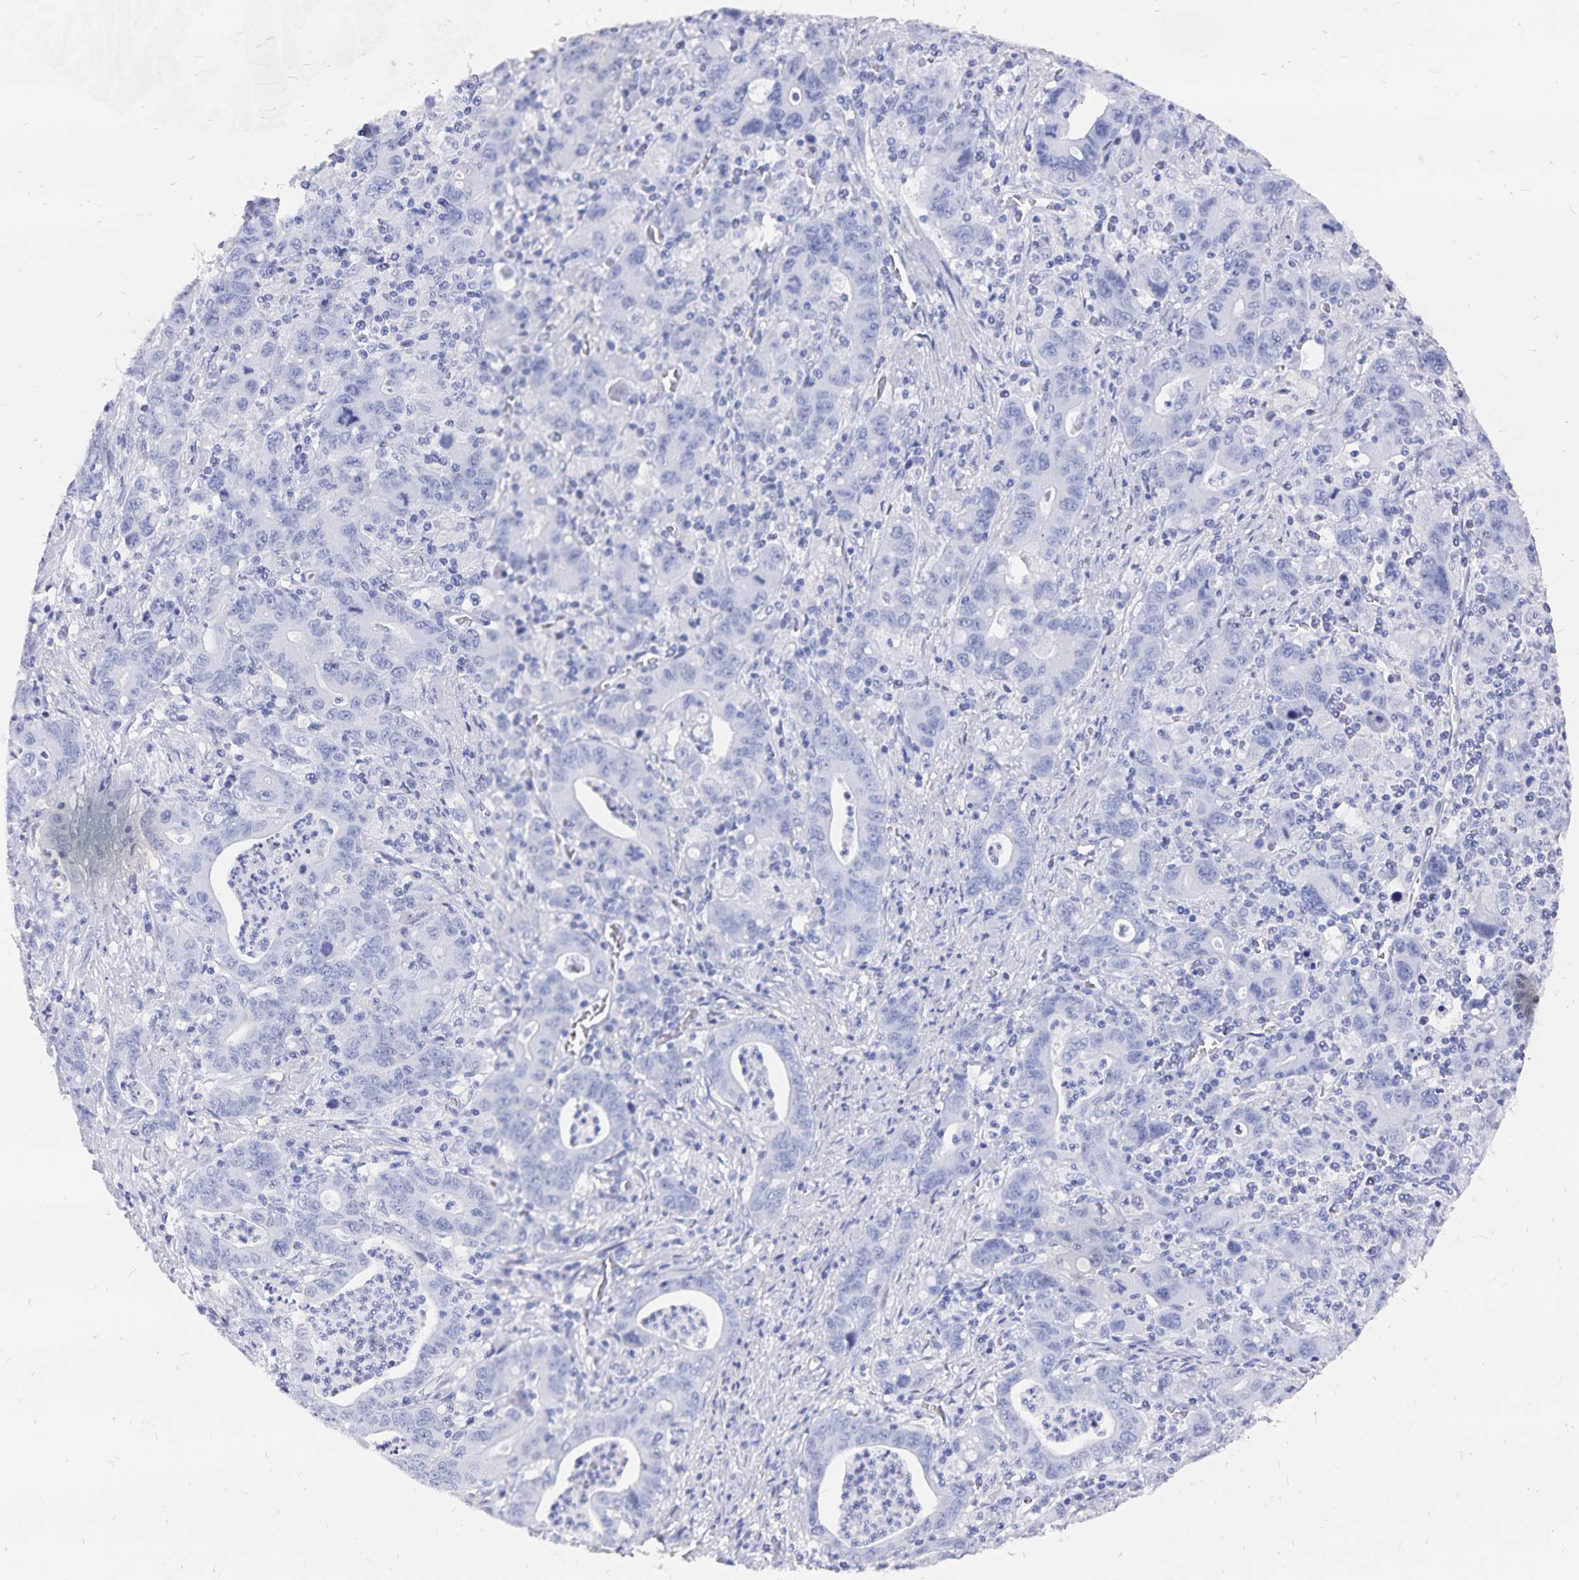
{"staining": {"intensity": "negative", "quantity": "none", "location": "none"}, "tissue": "stomach cancer", "cell_type": "Tumor cells", "image_type": "cancer", "snomed": [{"axis": "morphology", "description": "Adenocarcinoma, NOS"}, {"axis": "topography", "description": "Stomach, upper"}], "caption": "Human stomach adenocarcinoma stained for a protein using immunohistochemistry demonstrates no positivity in tumor cells.", "gene": "ADH1A", "patient": {"sex": "male", "age": 69}}